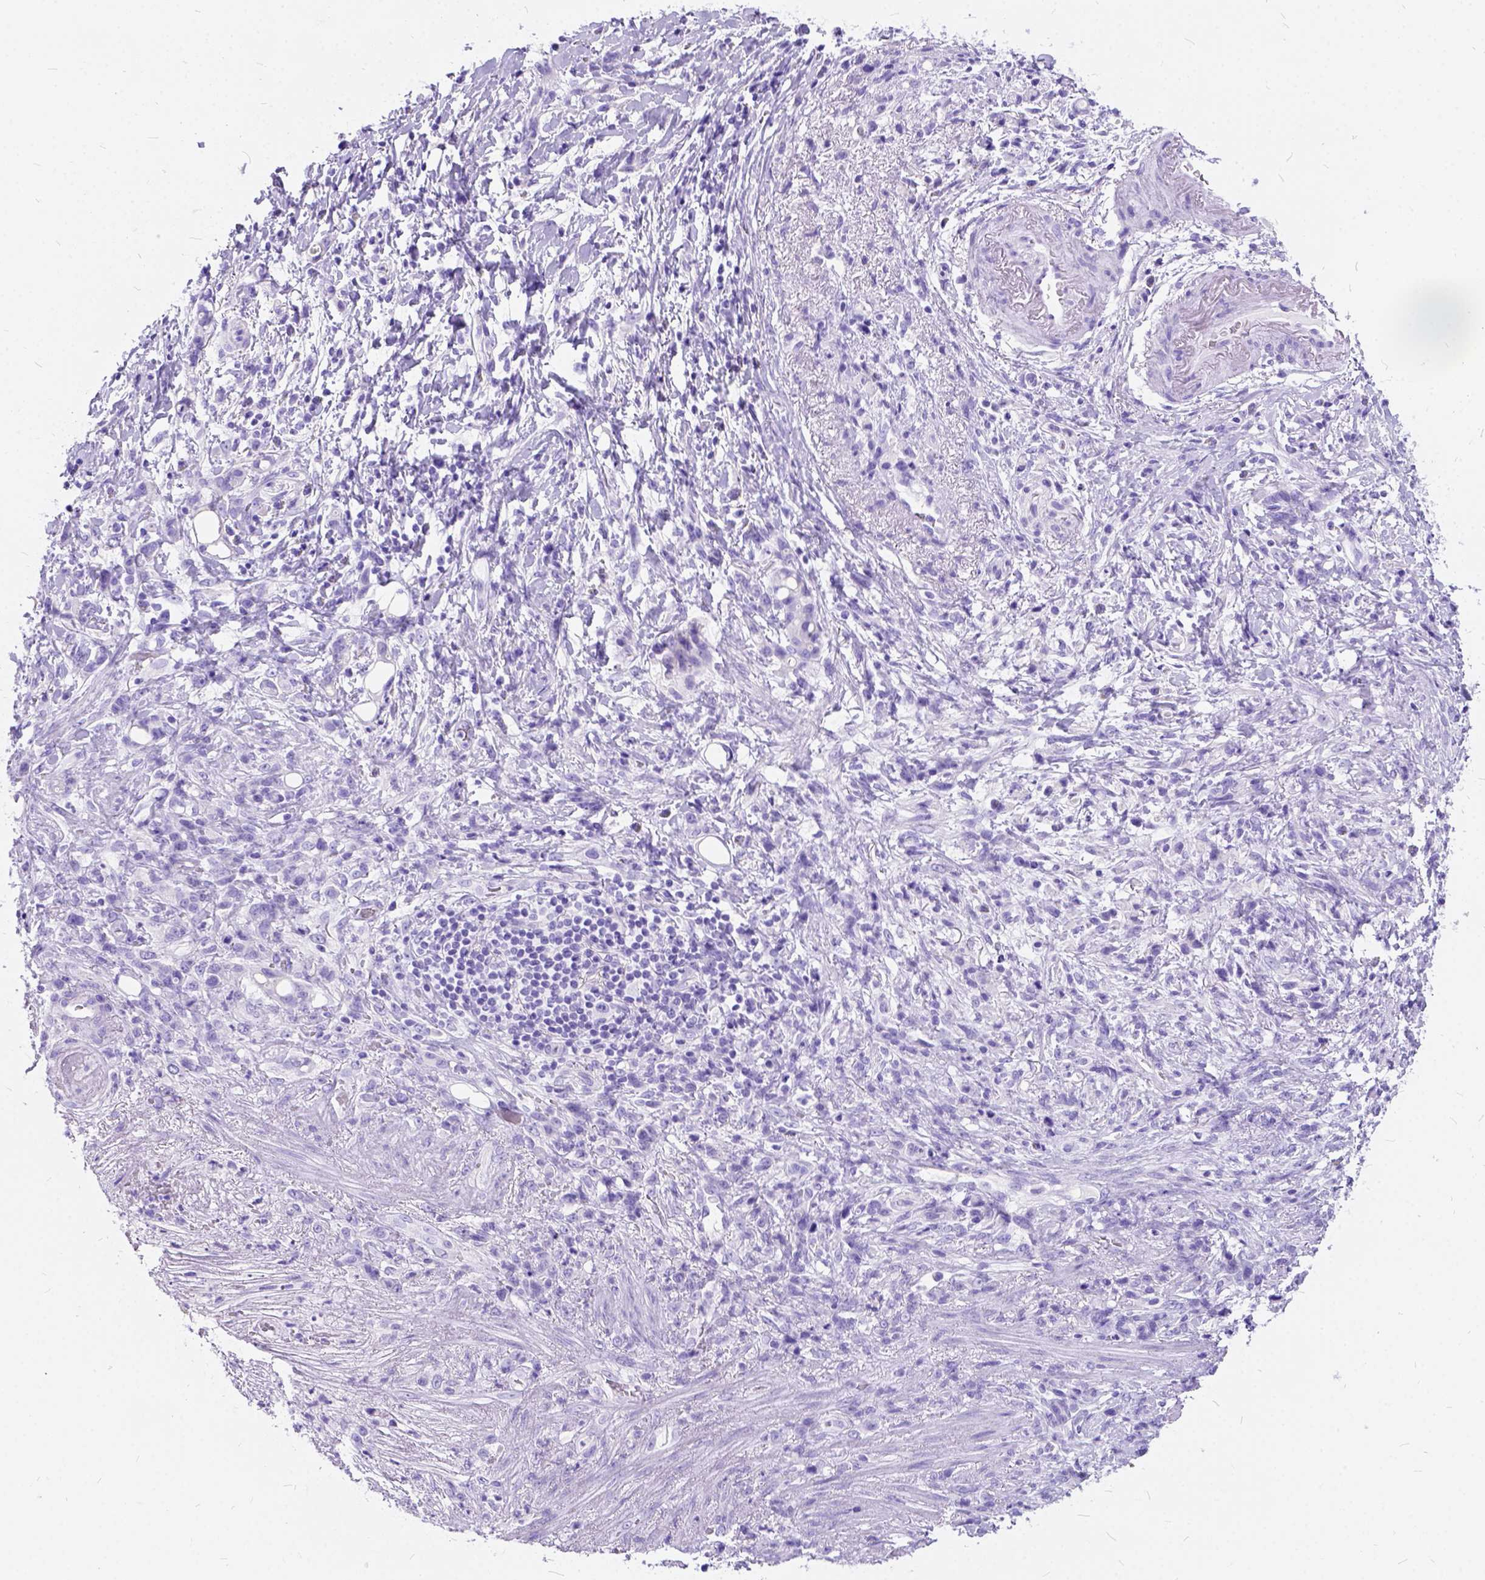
{"staining": {"intensity": "negative", "quantity": "none", "location": "none"}, "tissue": "stomach cancer", "cell_type": "Tumor cells", "image_type": "cancer", "snomed": [{"axis": "morphology", "description": "Adenocarcinoma, NOS"}, {"axis": "topography", "description": "Stomach"}], "caption": "Immunohistochemistry (IHC) photomicrograph of adenocarcinoma (stomach) stained for a protein (brown), which displays no positivity in tumor cells.", "gene": "C1QTNF3", "patient": {"sex": "female", "age": 84}}